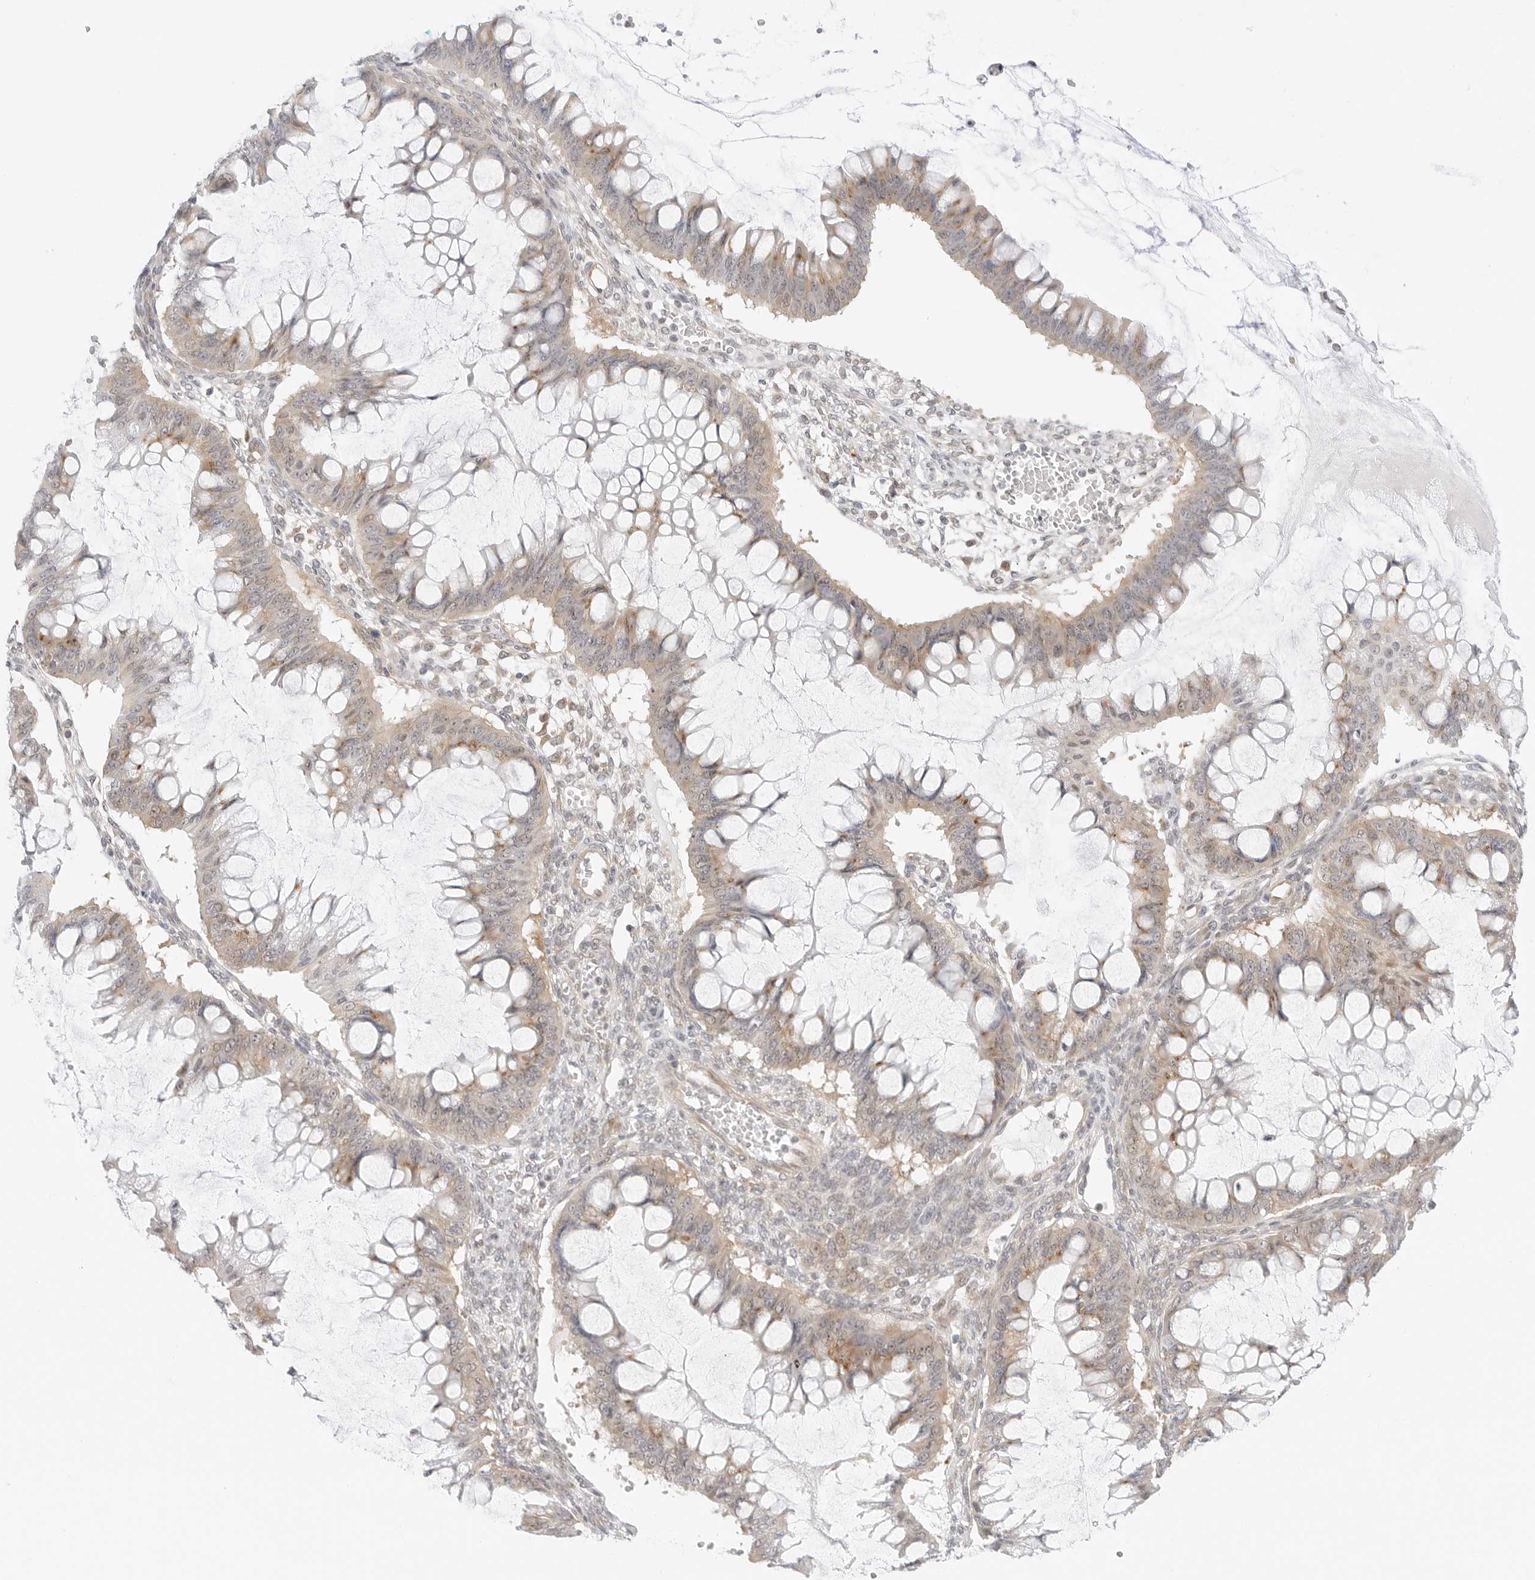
{"staining": {"intensity": "weak", "quantity": "25%-75%", "location": "cytoplasmic/membranous"}, "tissue": "ovarian cancer", "cell_type": "Tumor cells", "image_type": "cancer", "snomed": [{"axis": "morphology", "description": "Cystadenocarcinoma, mucinous, NOS"}, {"axis": "topography", "description": "Ovary"}], "caption": "There is low levels of weak cytoplasmic/membranous positivity in tumor cells of ovarian cancer, as demonstrated by immunohistochemical staining (brown color).", "gene": "TCP1", "patient": {"sex": "female", "age": 73}}